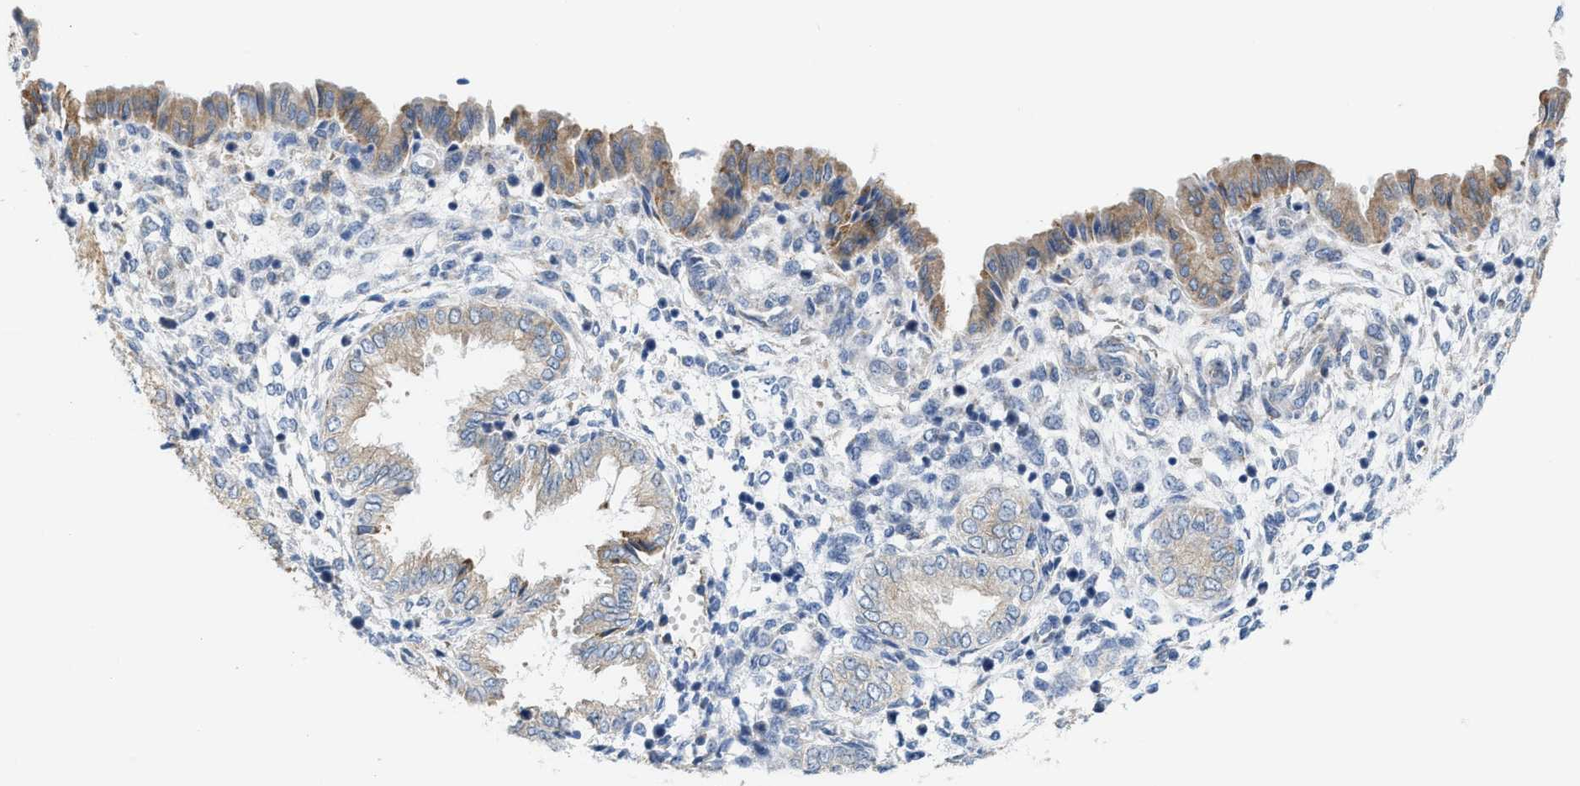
{"staining": {"intensity": "negative", "quantity": "none", "location": "none"}, "tissue": "endometrium", "cell_type": "Cells in endometrial stroma", "image_type": "normal", "snomed": [{"axis": "morphology", "description": "Normal tissue, NOS"}, {"axis": "topography", "description": "Endometrium"}], "caption": "Human endometrium stained for a protein using immunohistochemistry exhibits no expression in cells in endometrial stroma.", "gene": "KIFC3", "patient": {"sex": "female", "age": 33}}